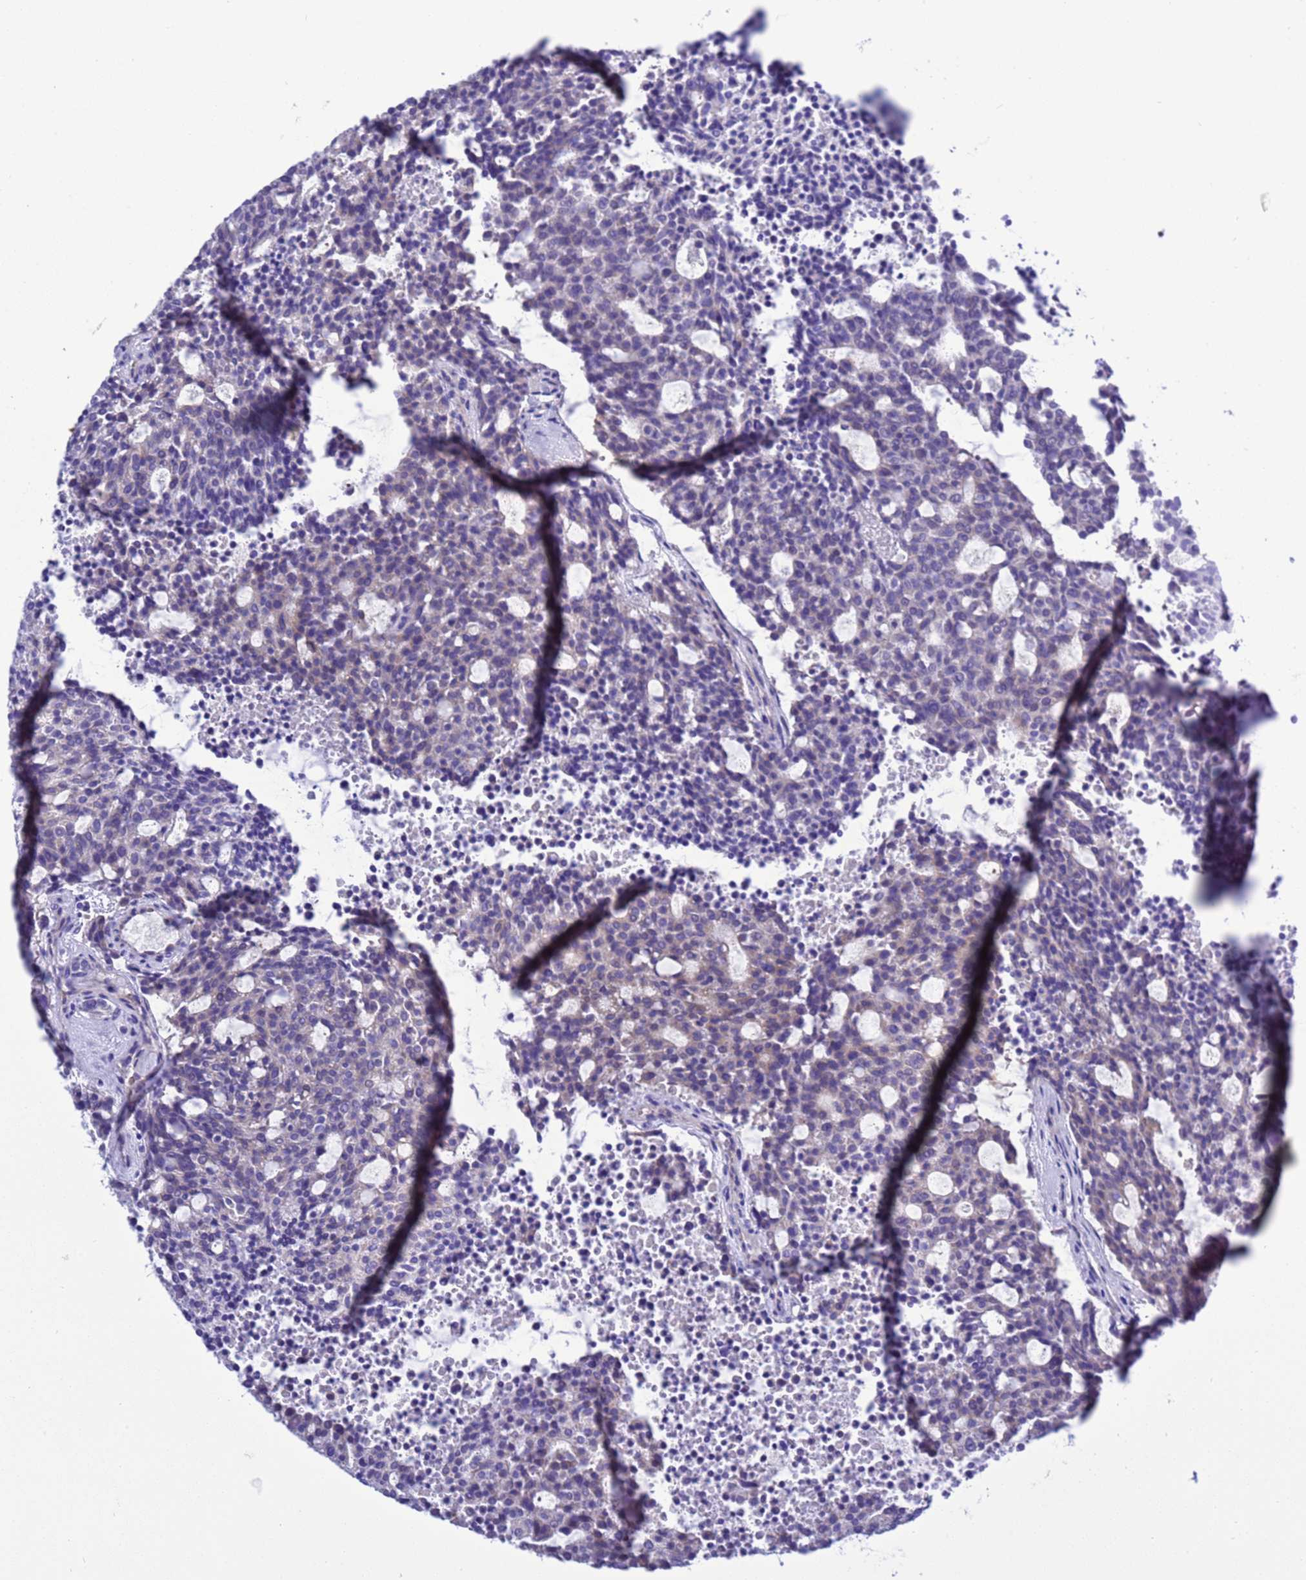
{"staining": {"intensity": "negative", "quantity": "none", "location": "none"}, "tissue": "carcinoid", "cell_type": "Tumor cells", "image_type": "cancer", "snomed": [{"axis": "morphology", "description": "Carcinoid, malignant, NOS"}, {"axis": "topography", "description": "Pancreas"}], "caption": "Tumor cells show no significant staining in carcinoid (malignant).", "gene": "KICS2", "patient": {"sex": "female", "age": 54}}